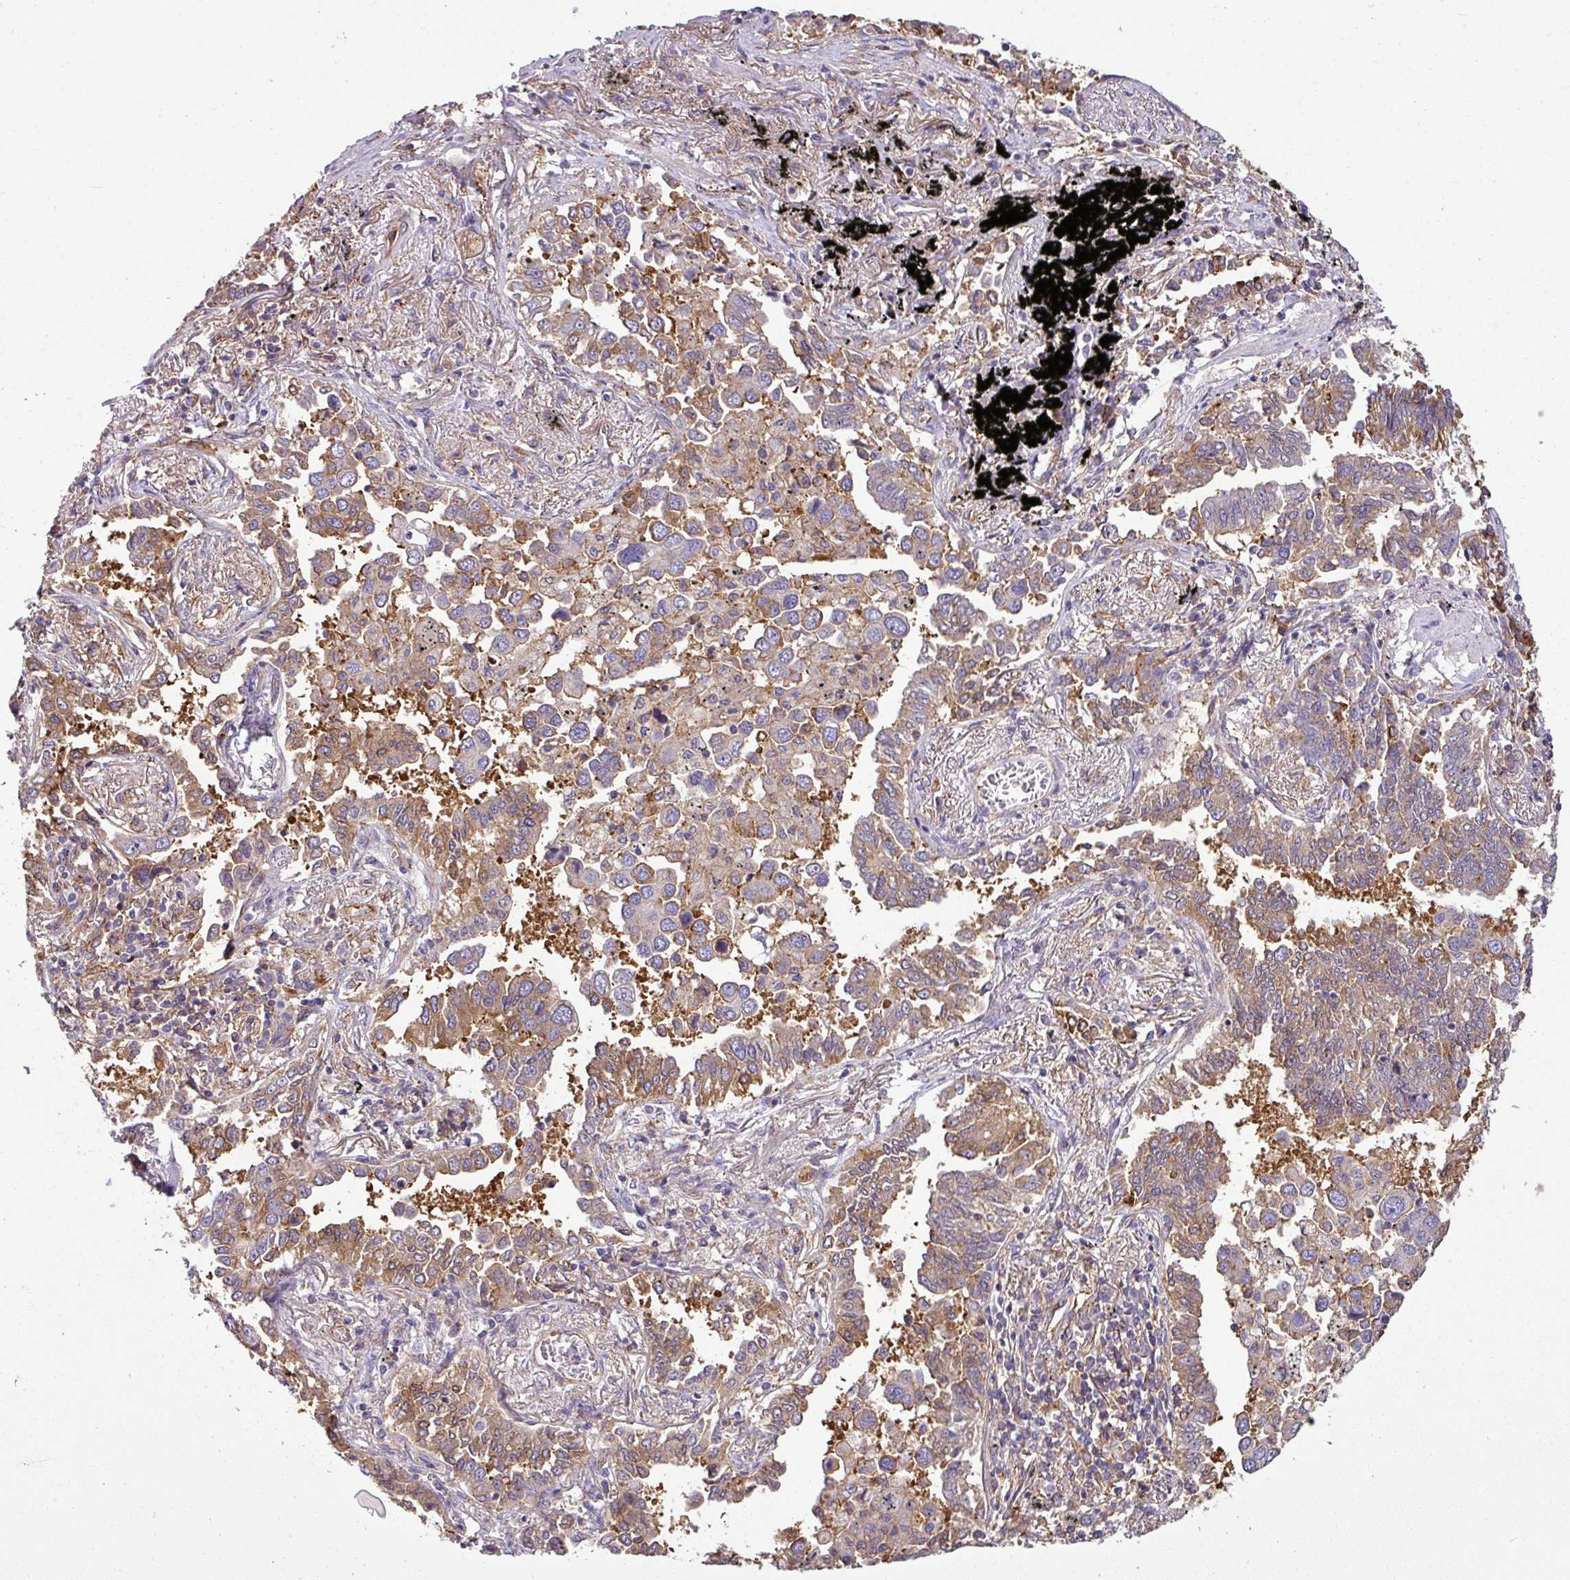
{"staining": {"intensity": "moderate", "quantity": ">75%", "location": "cytoplasmic/membranous"}, "tissue": "lung cancer", "cell_type": "Tumor cells", "image_type": "cancer", "snomed": [{"axis": "morphology", "description": "Adenocarcinoma, NOS"}, {"axis": "topography", "description": "Lung"}], "caption": "Immunohistochemical staining of adenocarcinoma (lung) demonstrates medium levels of moderate cytoplasmic/membranous protein staining in approximately >75% of tumor cells. (DAB (3,3'-diaminobenzidine) IHC with brightfield microscopy, high magnification).", "gene": "XNDC1N", "patient": {"sex": "male", "age": 67}}